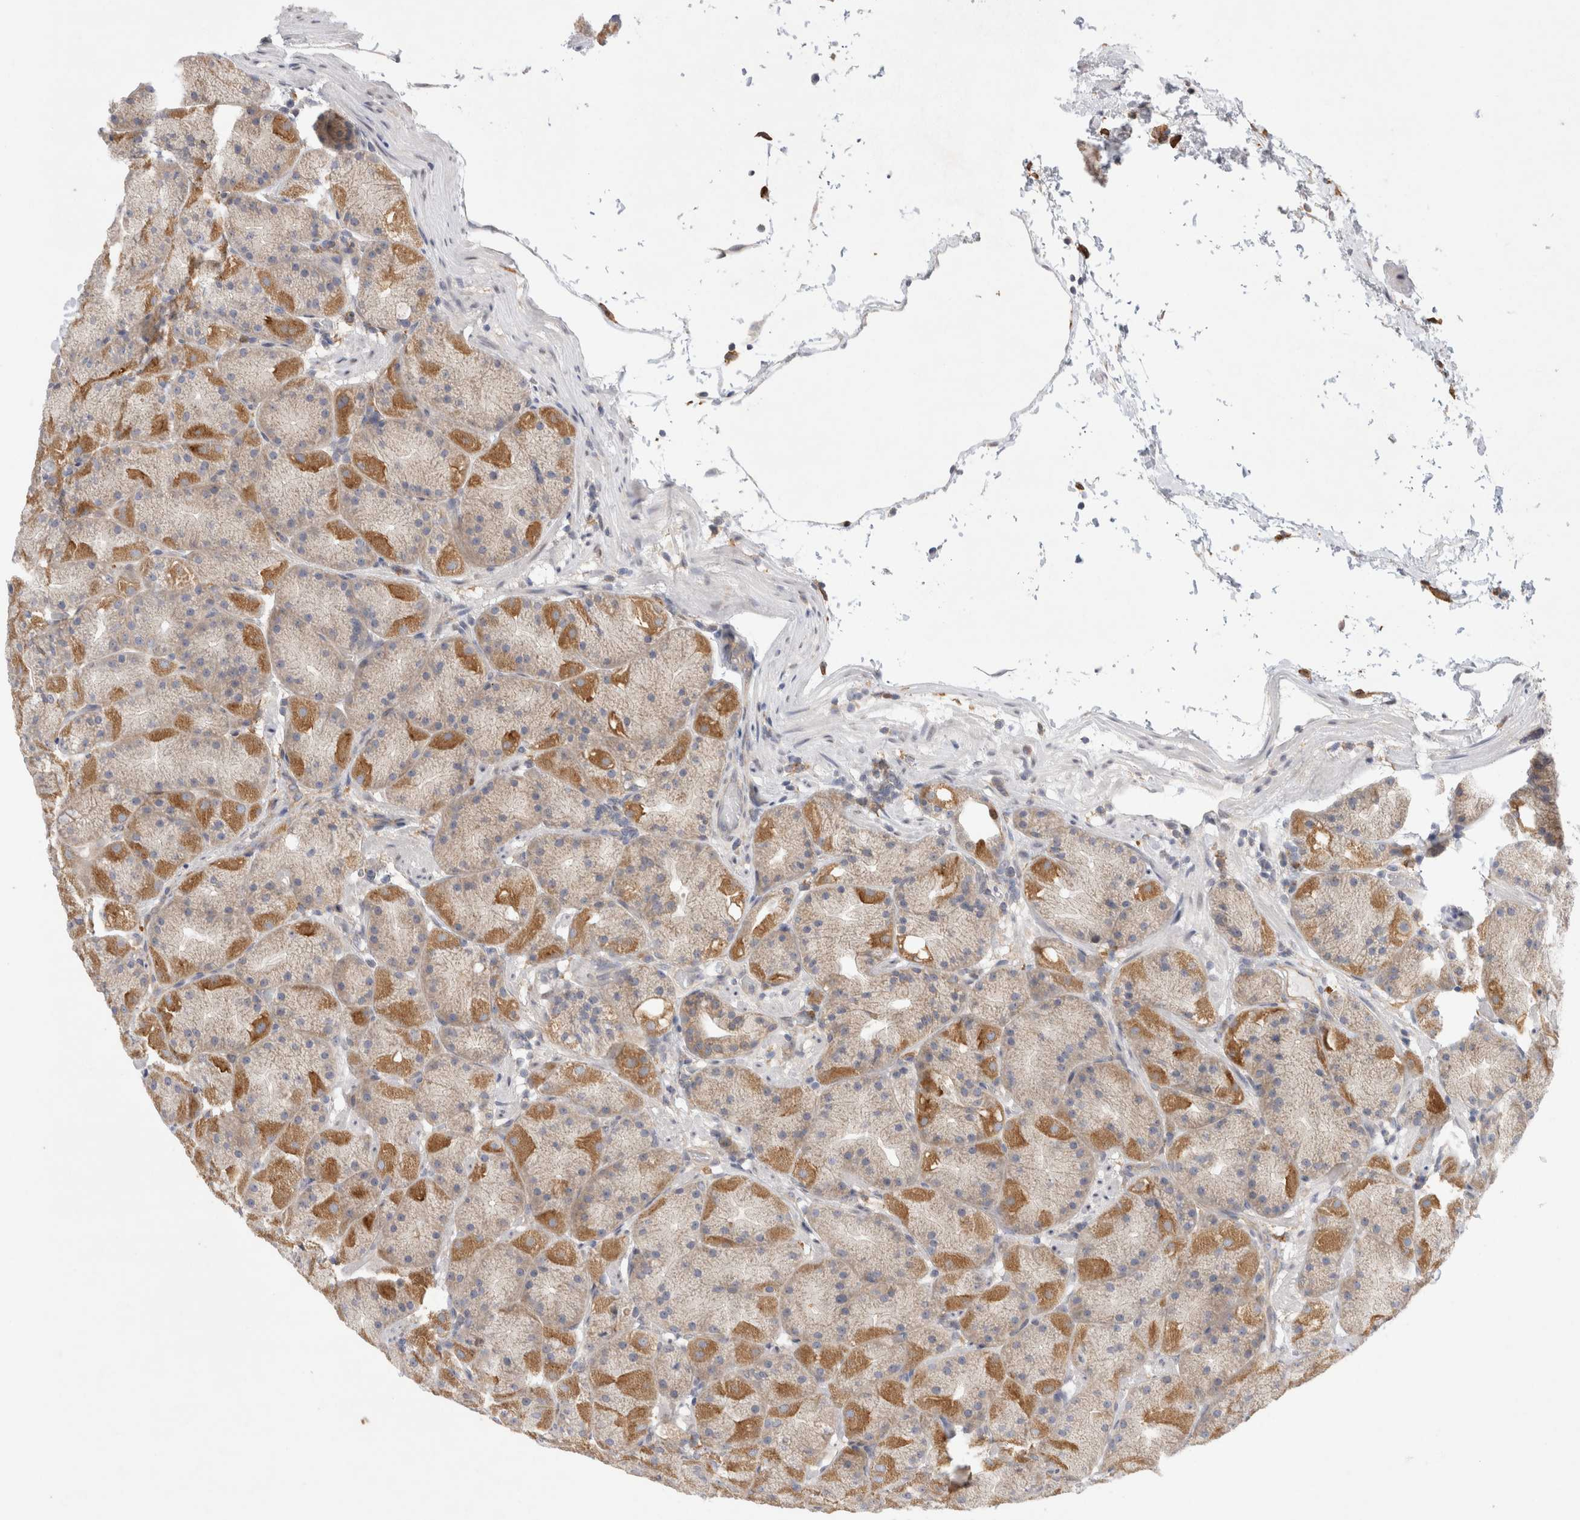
{"staining": {"intensity": "moderate", "quantity": ">75%", "location": "cytoplasmic/membranous"}, "tissue": "stomach", "cell_type": "Glandular cells", "image_type": "normal", "snomed": [{"axis": "morphology", "description": "Normal tissue, NOS"}, {"axis": "topography", "description": "Stomach, upper"}, {"axis": "topography", "description": "Stomach"}], "caption": "DAB (3,3'-diaminobenzidine) immunohistochemical staining of unremarkable stomach displays moderate cytoplasmic/membranous protein expression in about >75% of glandular cells.", "gene": "CDCA7L", "patient": {"sex": "male", "age": 48}}